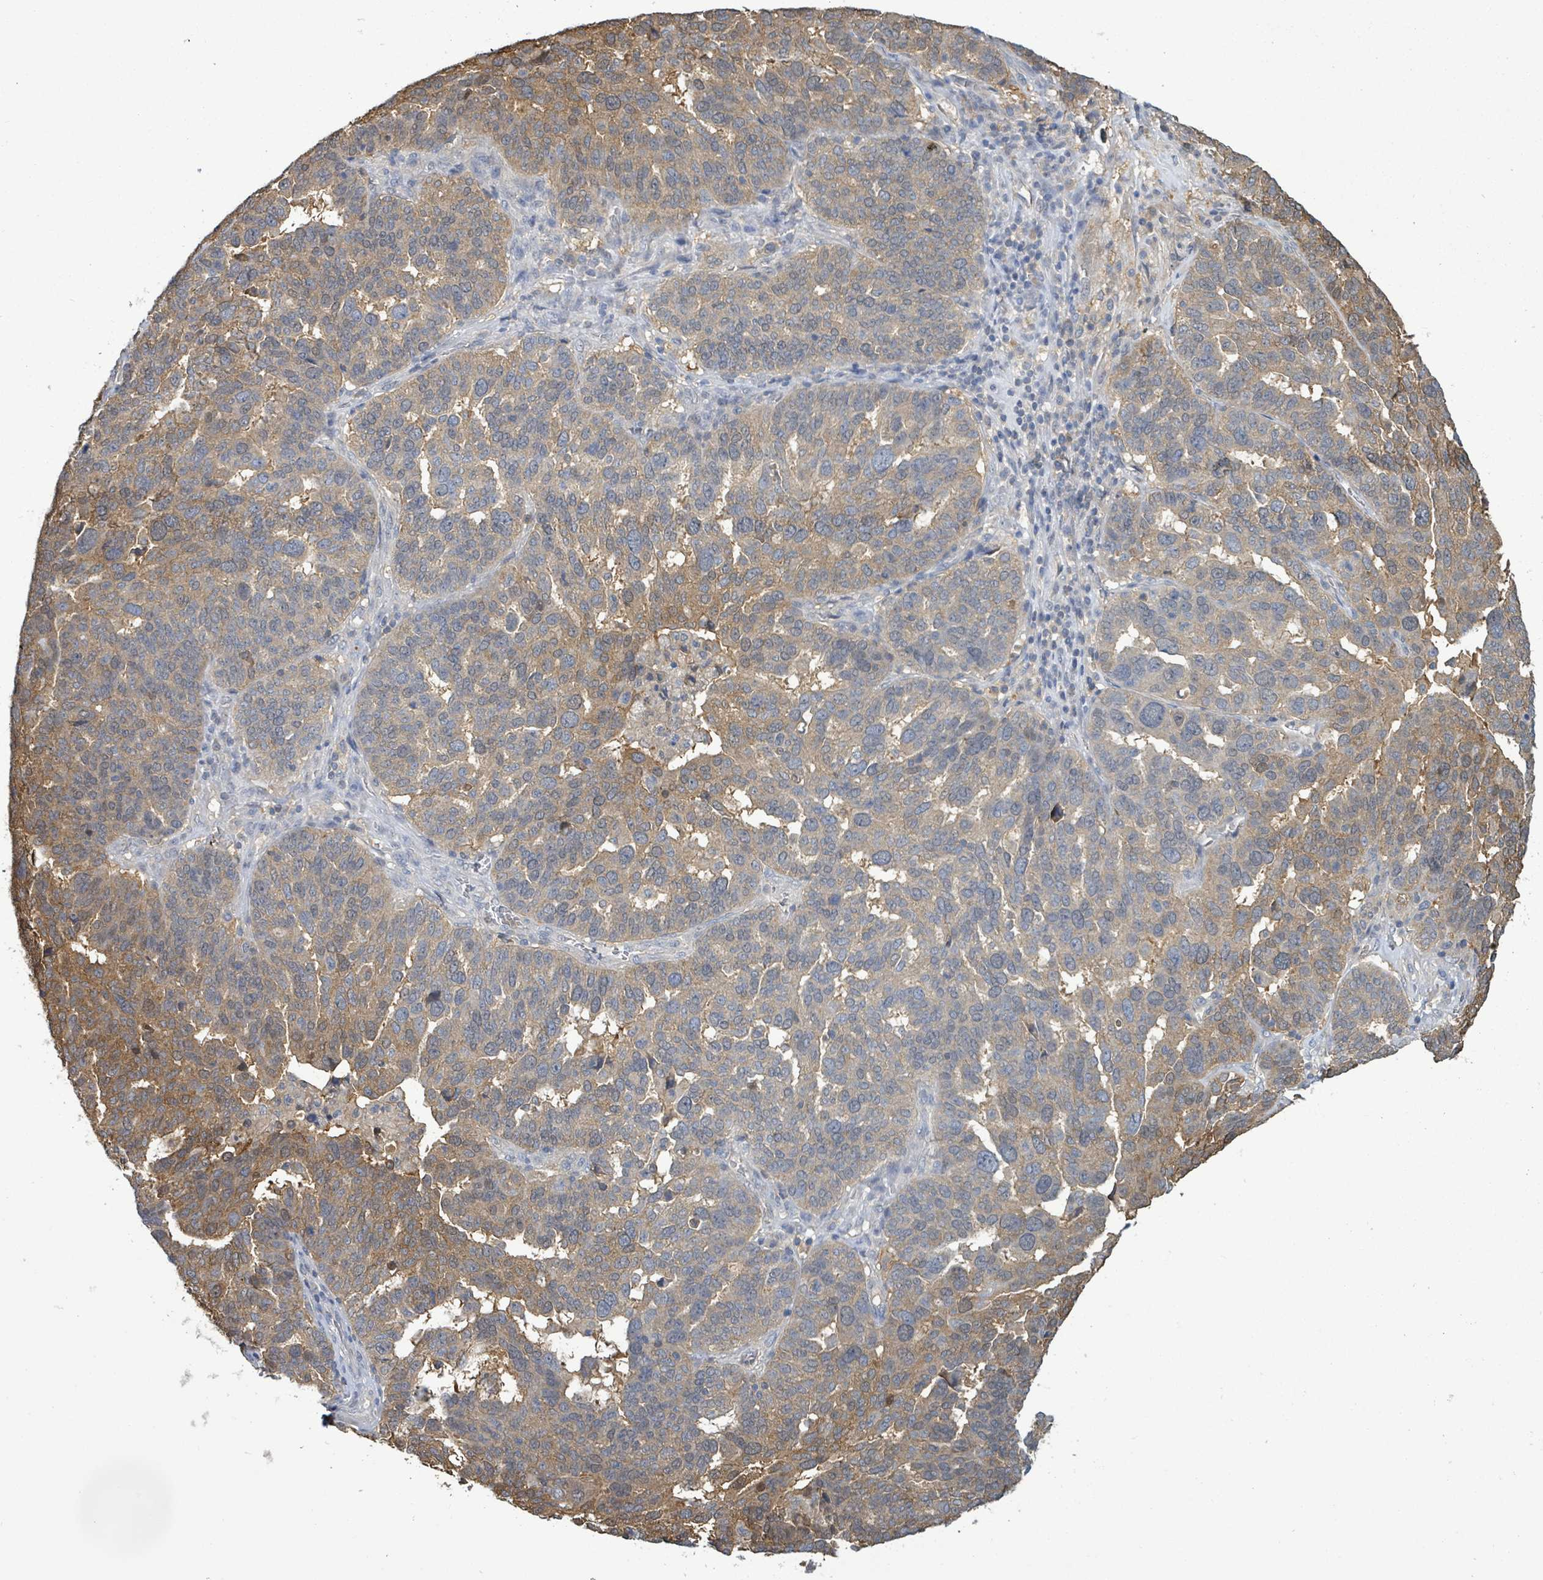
{"staining": {"intensity": "moderate", "quantity": "25%-75%", "location": "cytoplasmic/membranous"}, "tissue": "ovarian cancer", "cell_type": "Tumor cells", "image_type": "cancer", "snomed": [{"axis": "morphology", "description": "Cystadenocarcinoma, serous, NOS"}, {"axis": "topography", "description": "Ovary"}], "caption": "This photomicrograph displays immunohistochemistry staining of ovarian cancer, with medium moderate cytoplasmic/membranous expression in approximately 25%-75% of tumor cells.", "gene": "PGAM1", "patient": {"sex": "female", "age": 59}}